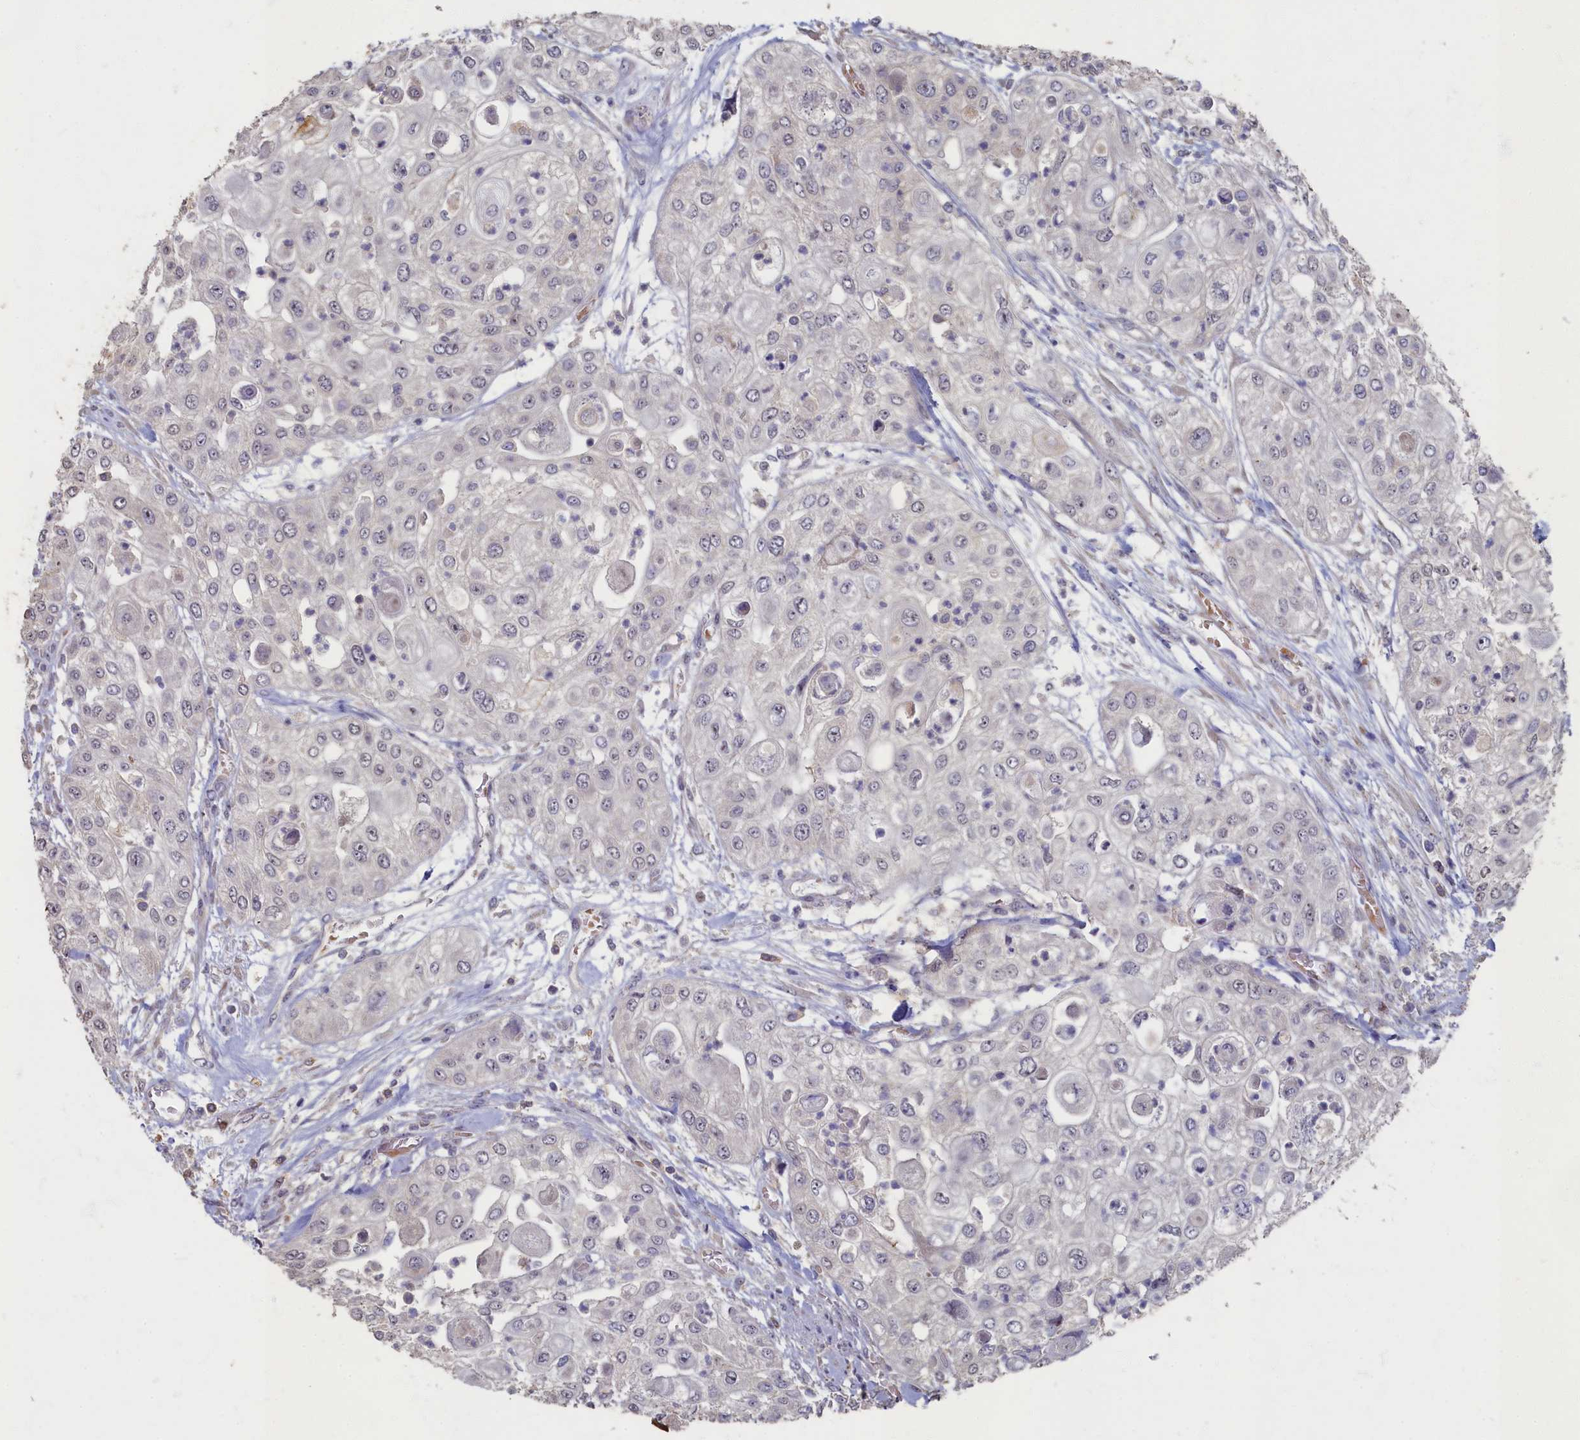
{"staining": {"intensity": "negative", "quantity": "none", "location": "none"}, "tissue": "urothelial cancer", "cell_type": "Tumor cells", "image_type": "cancer", "snomed": [{"axis": "morphology", "description": "Urothelial carcinoma, High grade"}, {"axis": "topography", "description": "Urinary bladder"}], "caption": "Histopathology image shows no significant protein positivity in tumor cells of urothelial cancer.", "gene": "HUNK", "patient": {"sex": "female", "age": 79}}